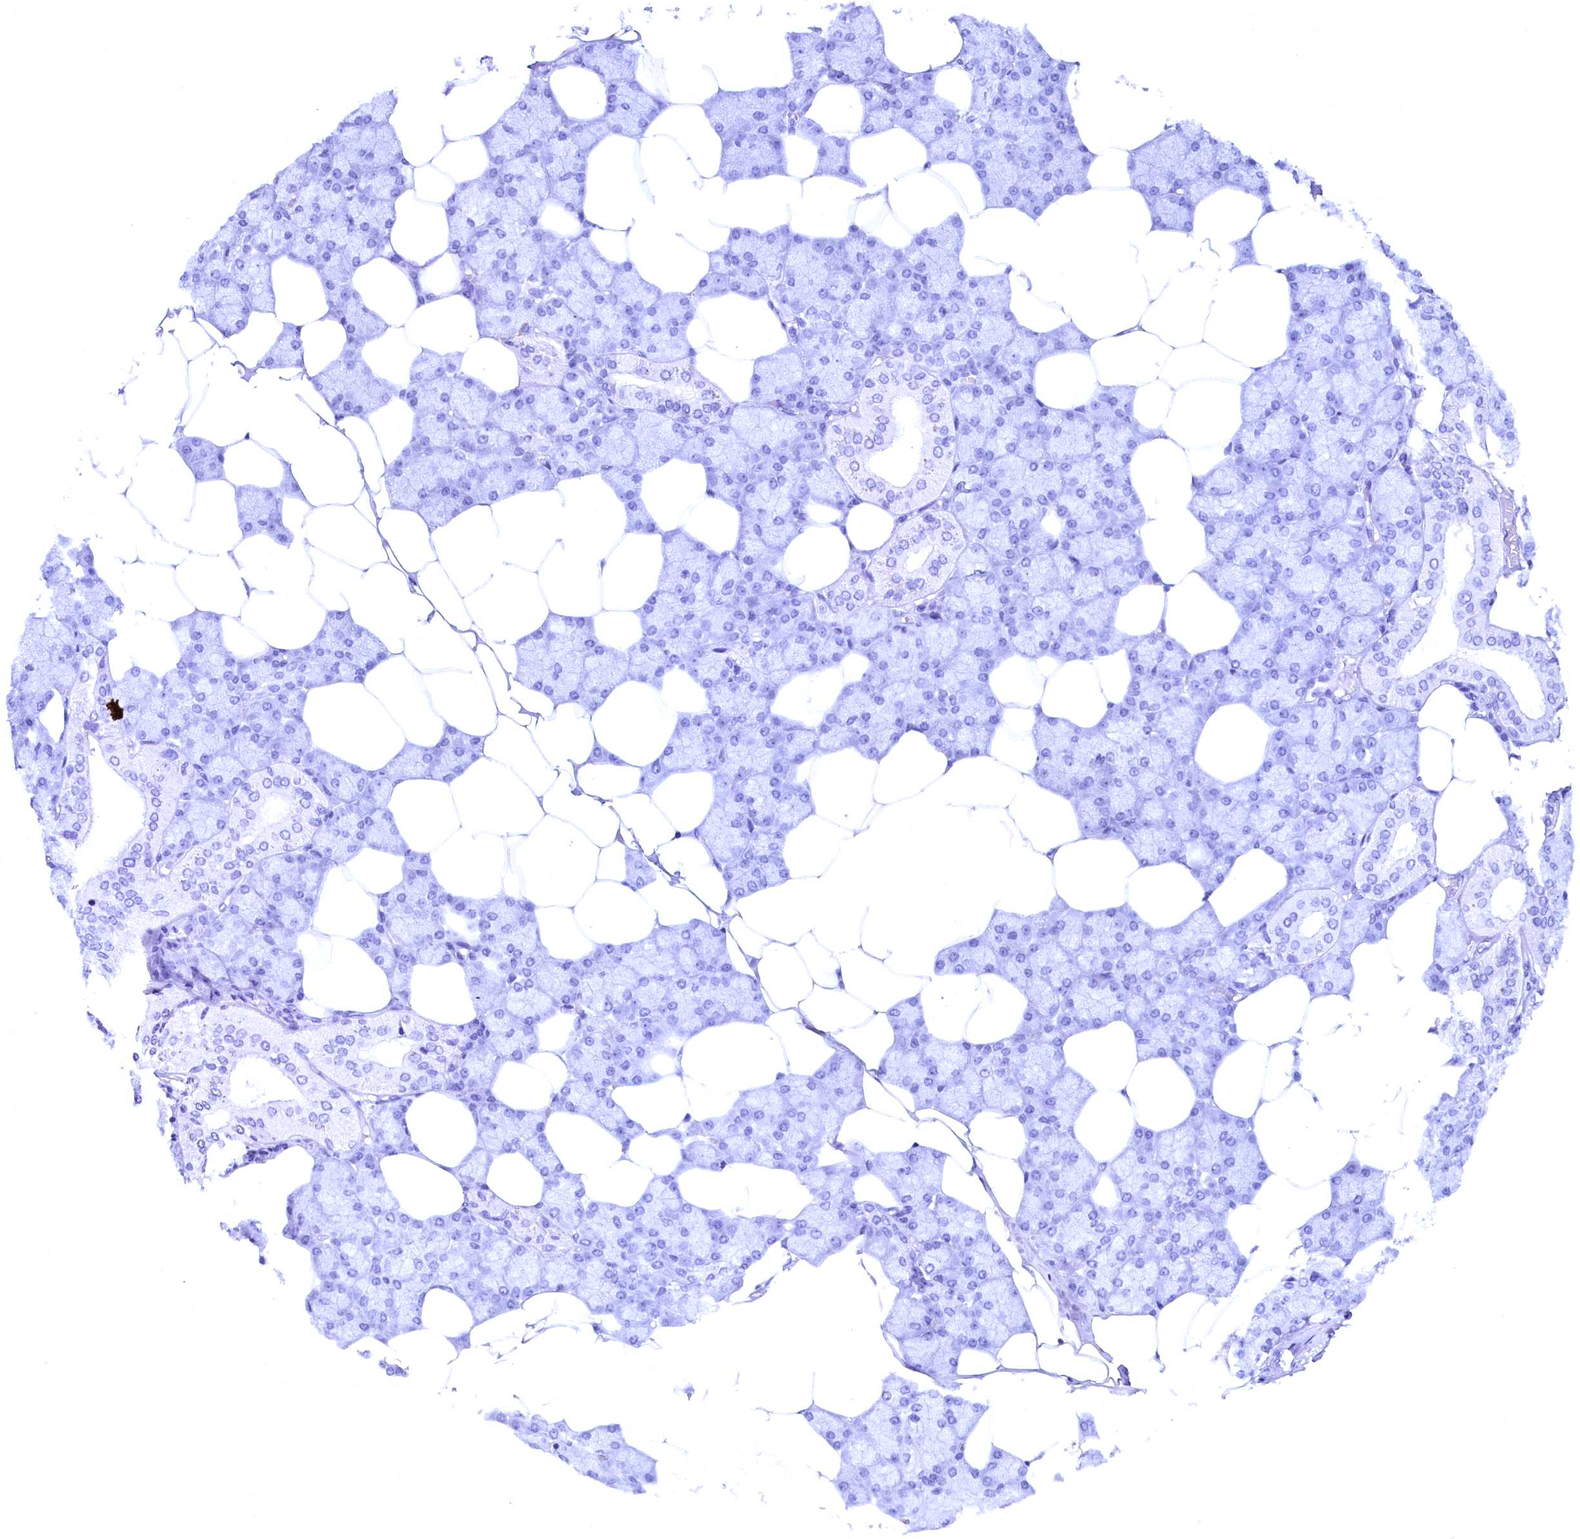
{"staining": {"intensity": "negative", "quantity": "none", "location": "none"}, "tissue": "salivary gland", "cell_type": "Glandular cells", "image_type": "normal", "snomed": [{"axis": "morphology", "description": "Normal tissue, NOS"}, {"axis": "topography", "description": "Salivary gland"}], "caption": "Salivary gland stained for a protein using immunohistochemistry (IHC) exhibits no positivity glandular cells.", "gene": "FLYWCH2", "patient": {"sex": "male", "age": 62}}